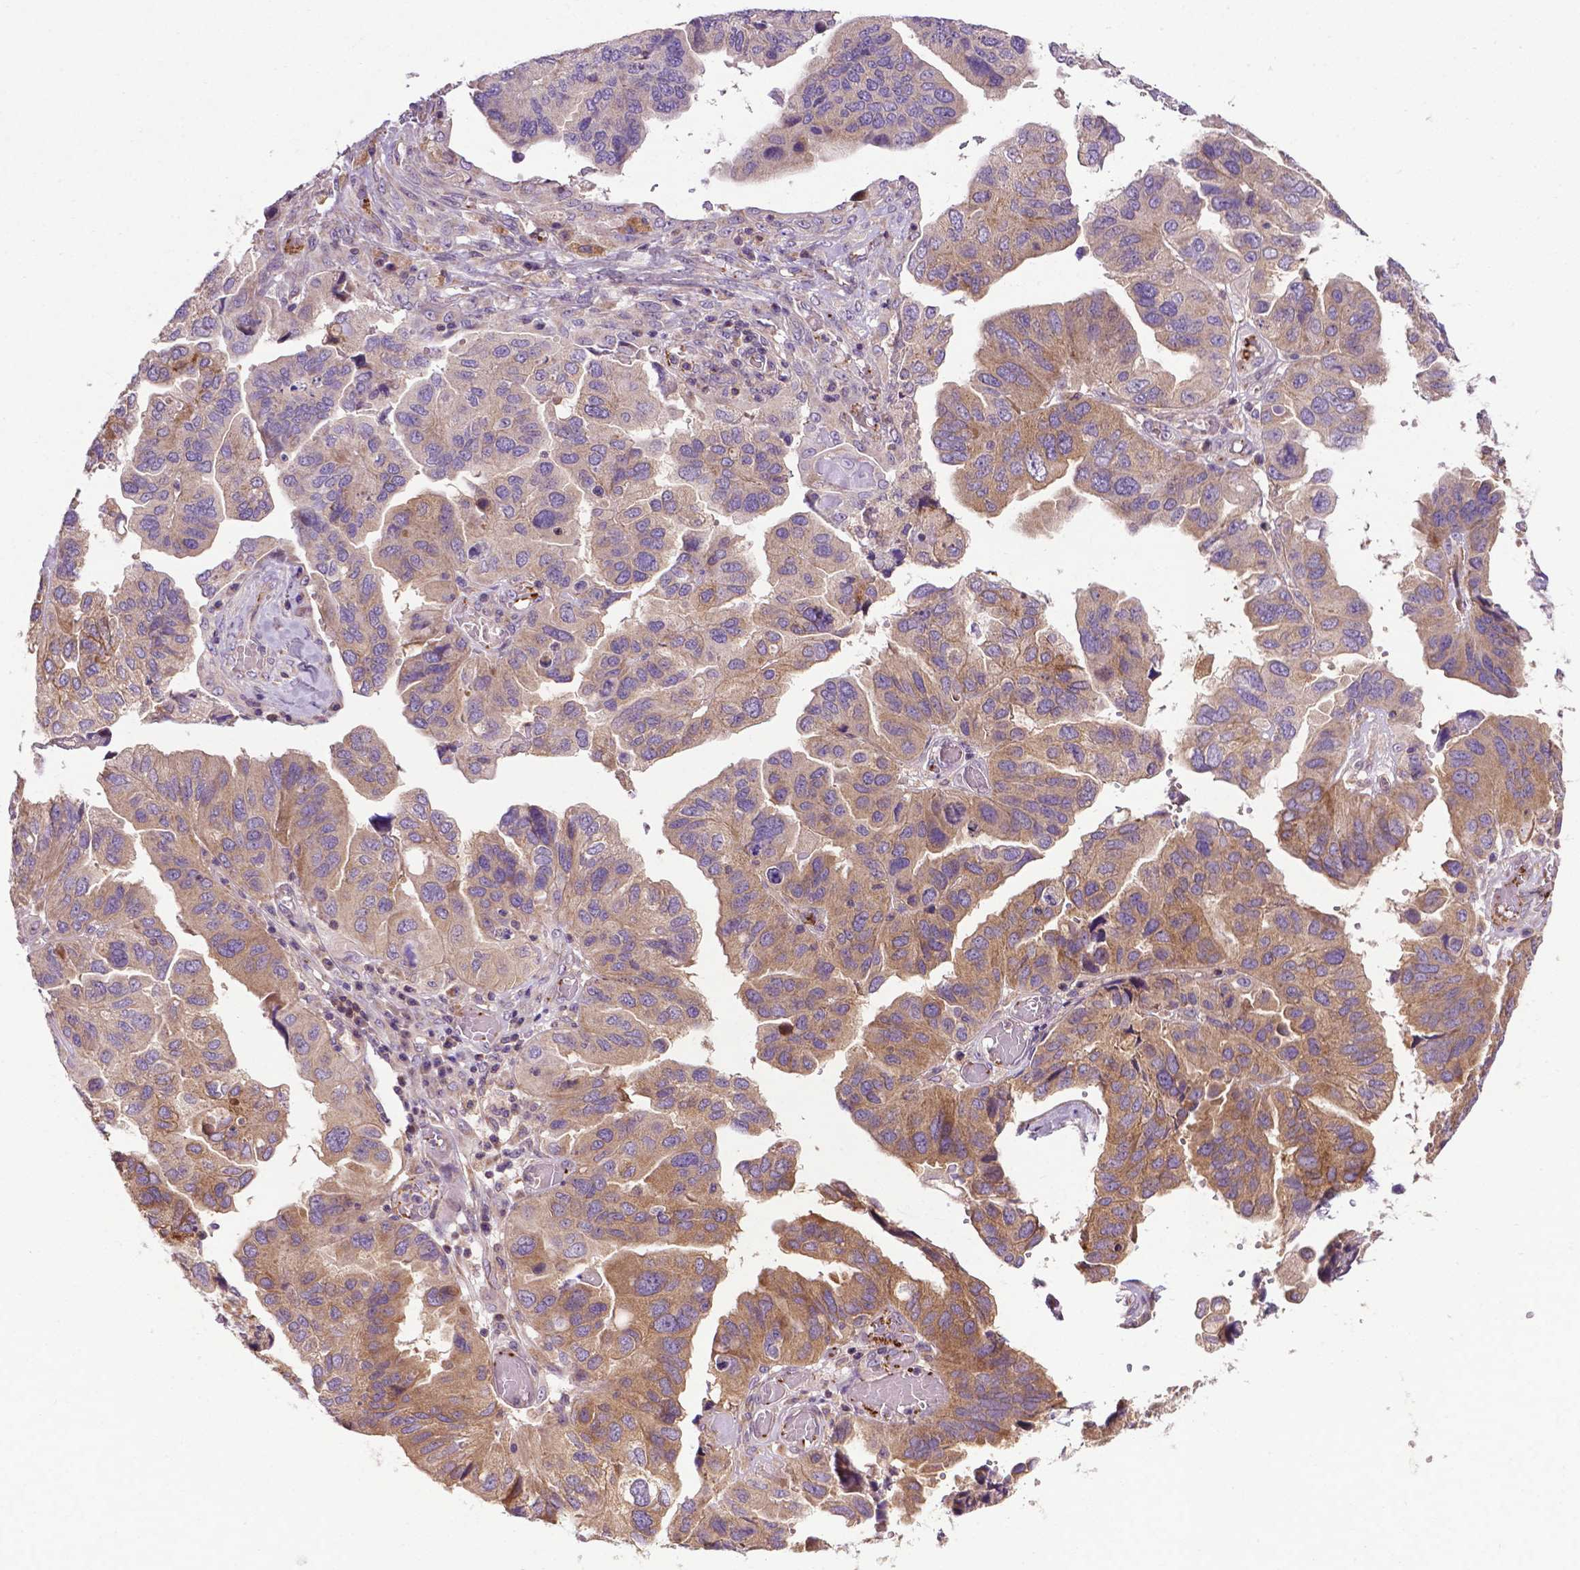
{"staining": {"intensity": "moderate", "quantity": ">75%", "location": "cytoplasmic/membranous"}, "tissue": "ovarian cancer", "cell_type": "Tumor cells", "image_type": "cancer", "snomed": [{"axis": "morphology", "description": "Cystadenocarcinoma, serous, NOS"}, {"axis": "topography", "description": "Ovary"}], "caption": "Ovarian cancer (serous cystadenocarcinoma) tissue demonstrates moderate cytoplasmic/membranous expression in approximately >75% of tumor cells, visualized by immunohistochemistry. (DAB IHC with brightfield microscopy, high magnification).", "gene": "SPNS2", "patient": {"sex": "female", "age": 79}}